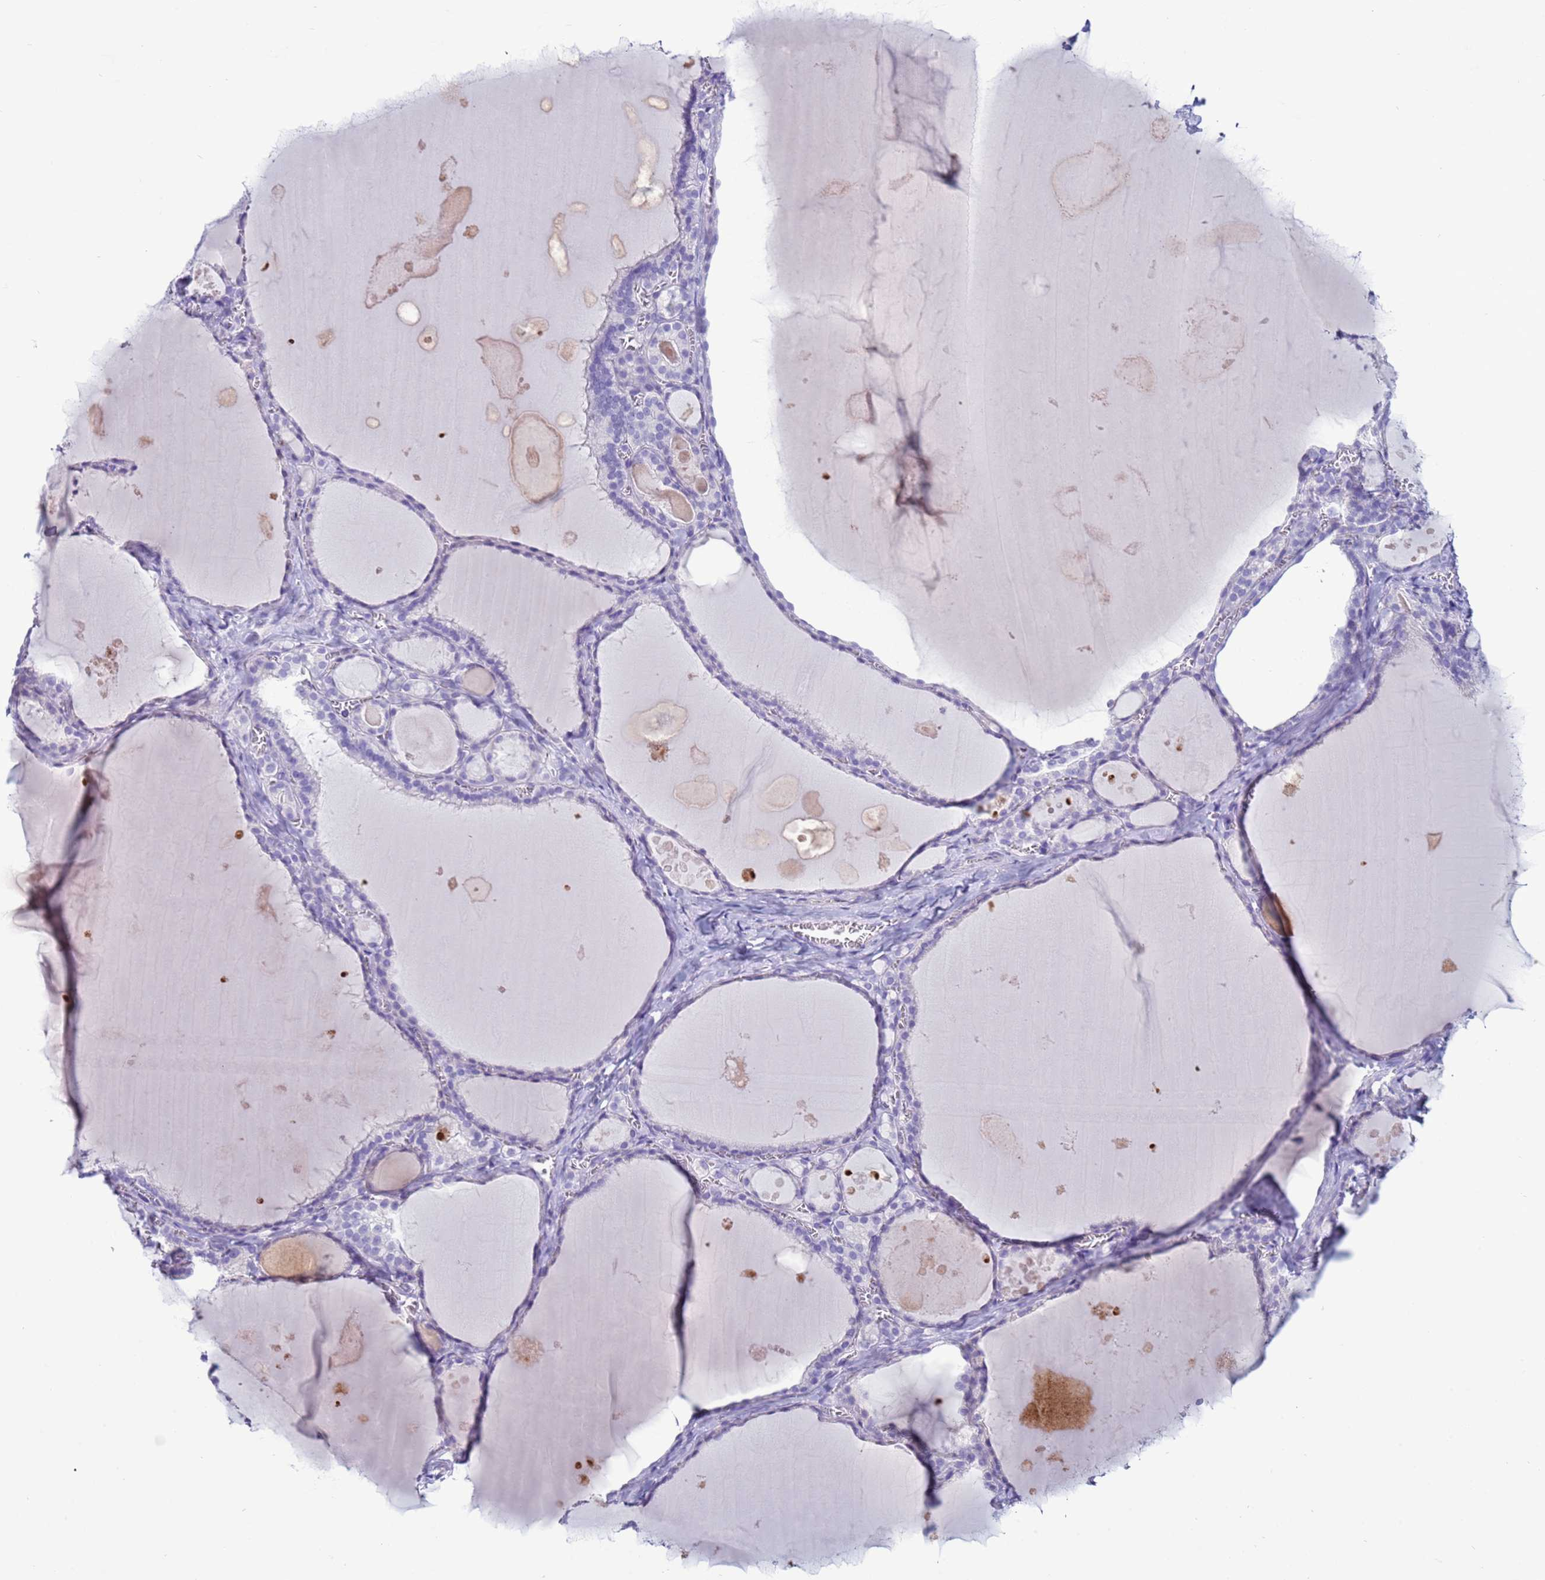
{"staining": {"intensity": "negative", "quantity": "none", "location": "none"}, "tissue": "thyroid gland", "cell_type": "Glandular cells", "image_type": "normal", "snomed": [{"axis": "morphology", "description": "Normal tissue, NOS"}, {"axis": "topography", "description": "Thyroid gland"}], "caption": "The micrograph displays no significant positivity in glandular cells of thyroid gland.", "gene": "CST1", "patient": {"sex": "male", "age": 56}}